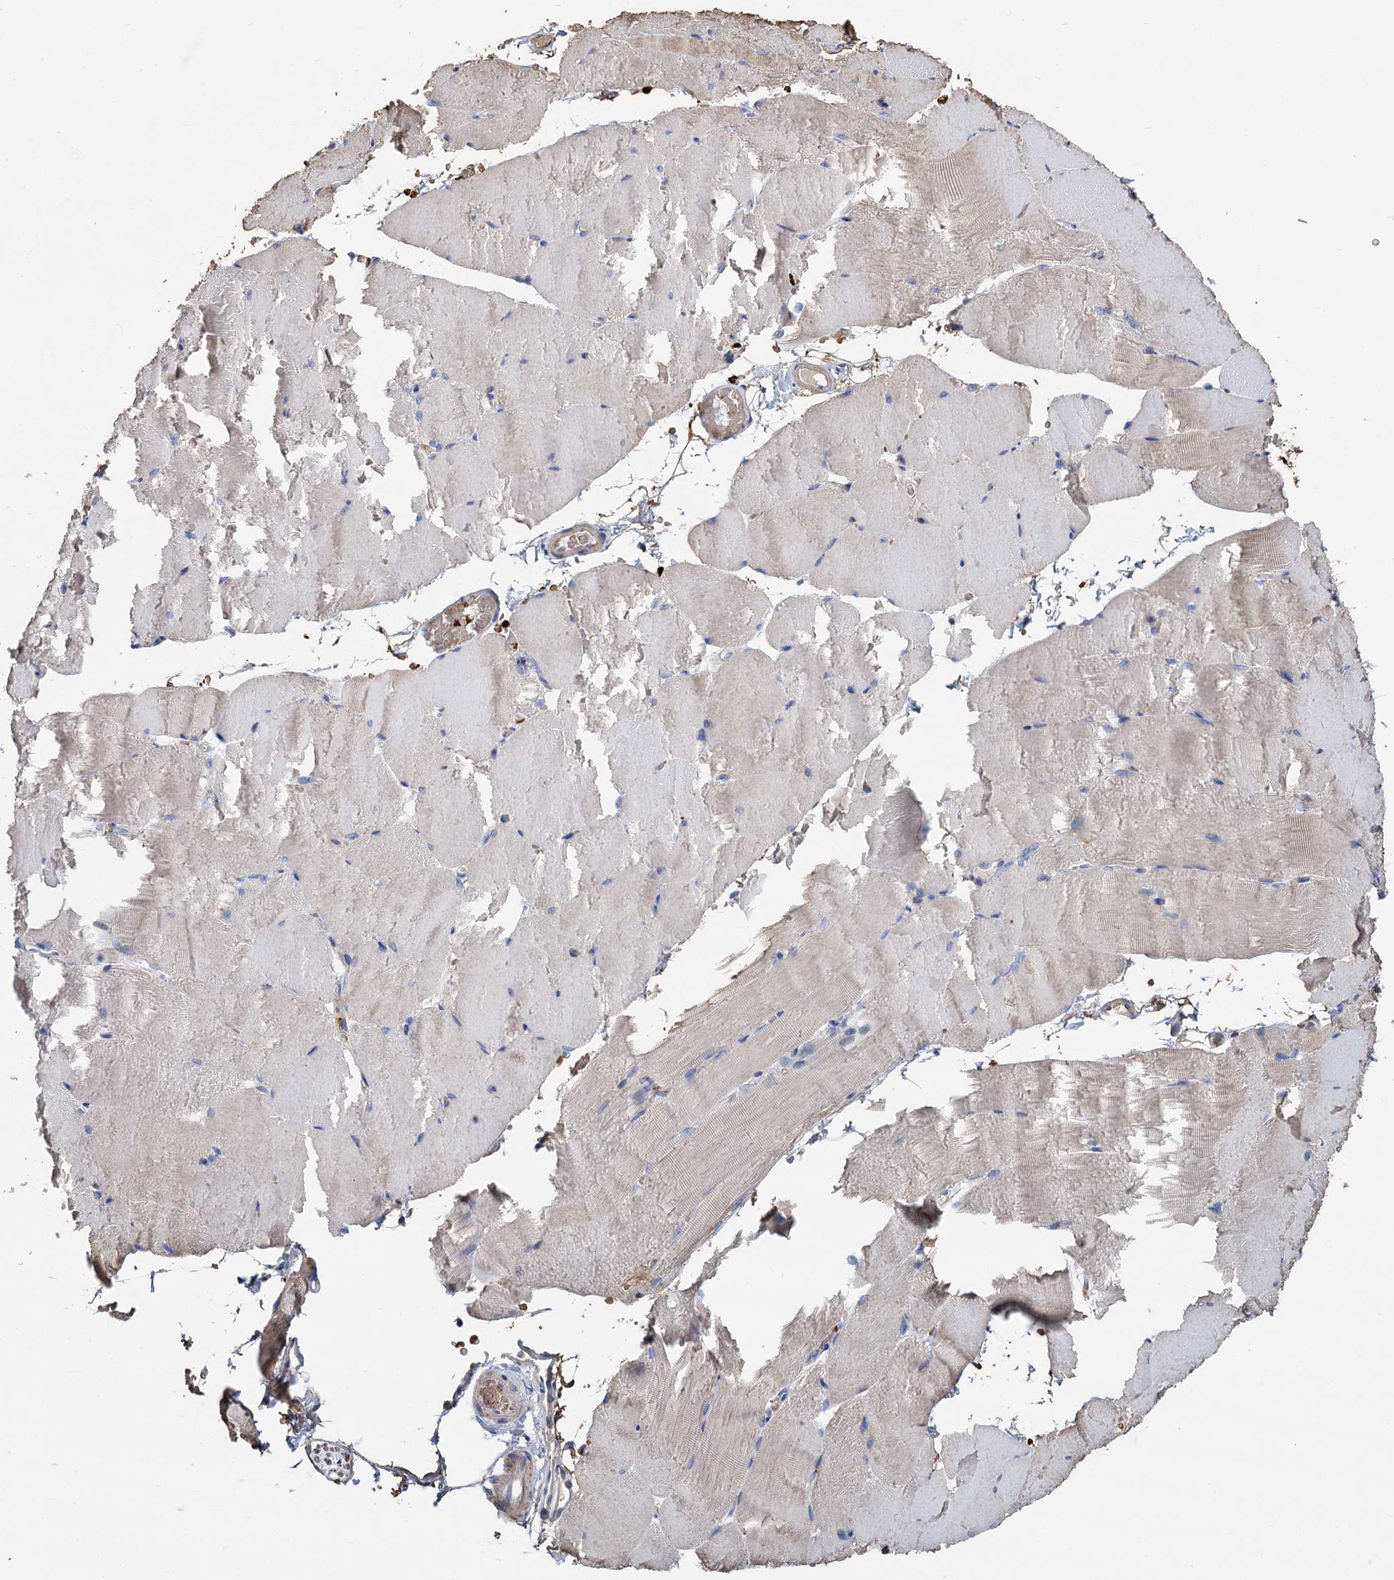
{"staining": {"intensity": "negative", "quantity": "none", "location": "none"}, "tissue": "skeletal muscle", "cell_type": "Myocytes", "image_type": "normal", "snomed": [{"axis": "morphology", "description": "Normal tissue, NOS"}, {"axis": "topography", "description": "Skeletal muscle"}, {"axis": "topography", "description": "Parathyroid gland"}], "caption": "Immunohistochemical staining of unremarkable human skeletal muscle demonstrates no significant staining in myocytes.", "gene": "TCTN2", "patient": {"sex": "female", "age": 37}}